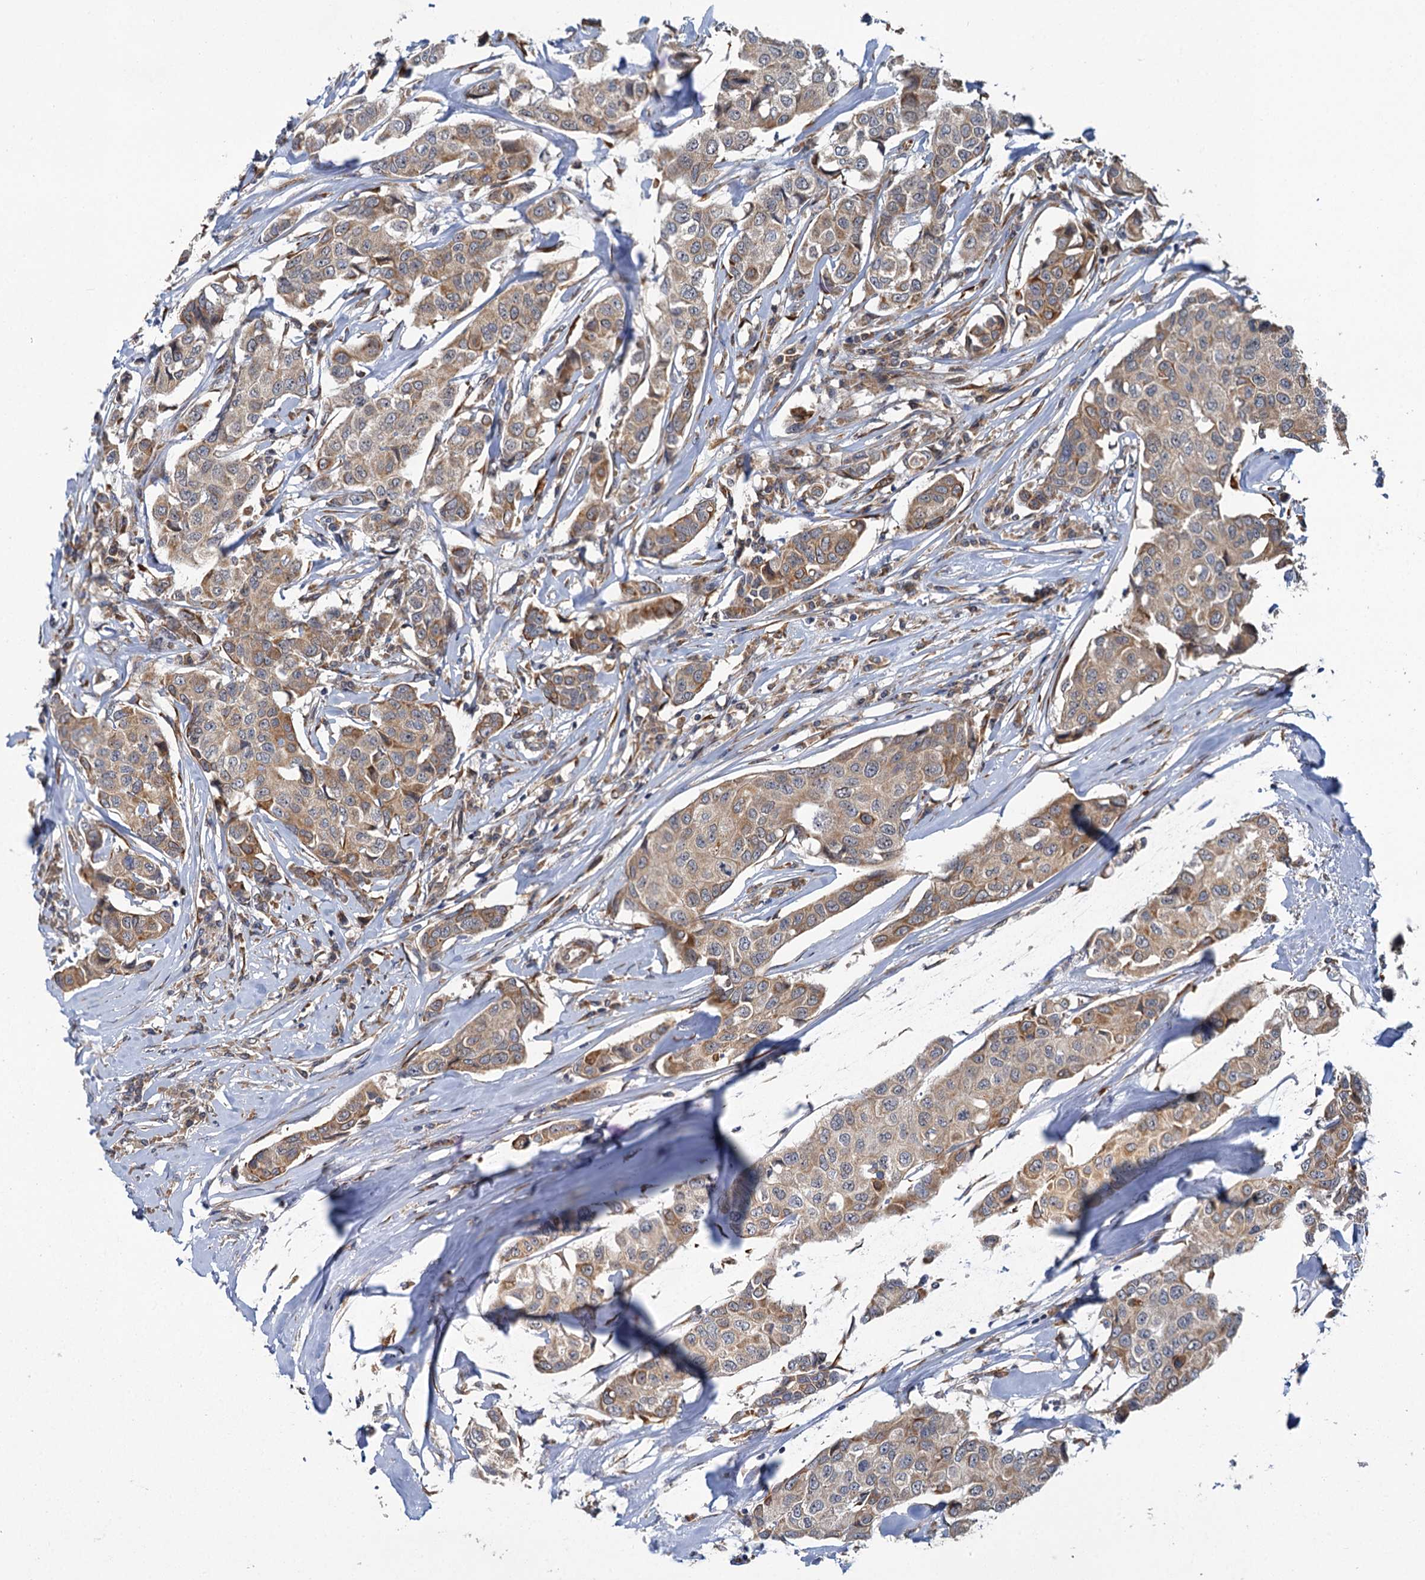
{"staining": {"intensity": "moderate", "quantity": ">75%", "location": "cytoplasmic/membranous"}, "tissue": "breast cancer", "cell_type": "Tumor cells", "image_type": "cancer", "snomed": [{"axis": "morphology", "description": "Duct carcinoma"}, {"axis": "topography", "description": "Breast"}], "caption": "Protein expression analysis of invasive ductal carcinoma (breast) demonstrates moderate cytoplasmic/membranous expression in approximately >75% of tumor cells.", "gene": "APBA2", "patient": {"sex": "female", "age": 80}}